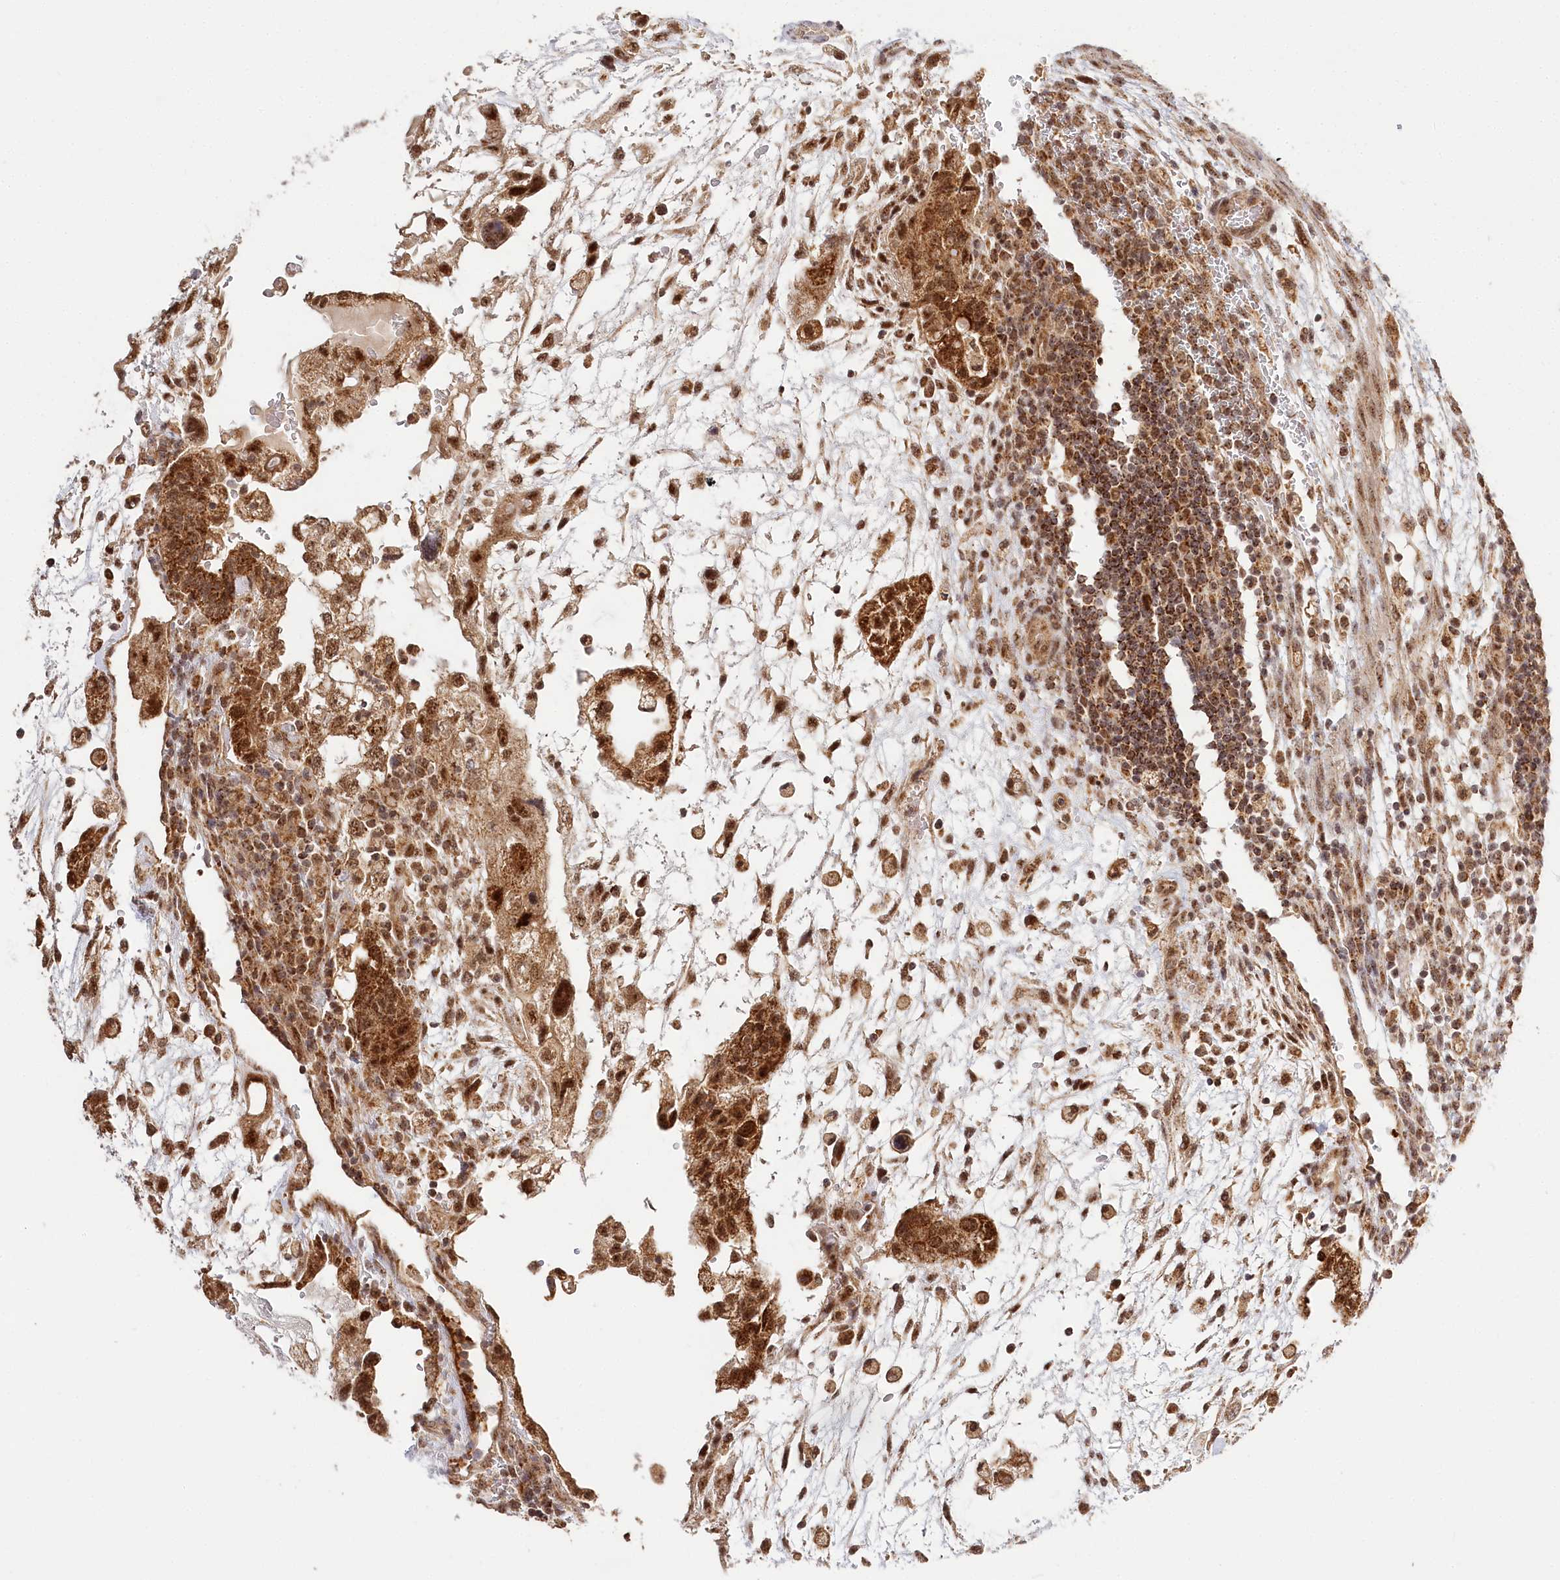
{"staining": {"intensity": "moderate", "quantity": ">75%", "location": "cytoplasmic/membranous,nuclear"}, "tissue": "testis cancer", "cell_type": "Tumor cells", "image_type": "cancer", "snomed": [{"axis": "morphology", "description": "Carcinoma, Embryonal, NOS"}, {"axis": "topography", "description": "Testis"}], "caption": "Brown immunohistochemical staining in human embryonal carcinoma (testis) shows moderate cytoplasmic/membranous and nuclear positivity in about >75% of tumor cells. The staining is performed using DAB brown chromogen to label protein expression. The nuclei are counter-stained blue using hematoxylin.", "gene": "RTN4IP1", "patient": {"sex": "male", "age": 36}}